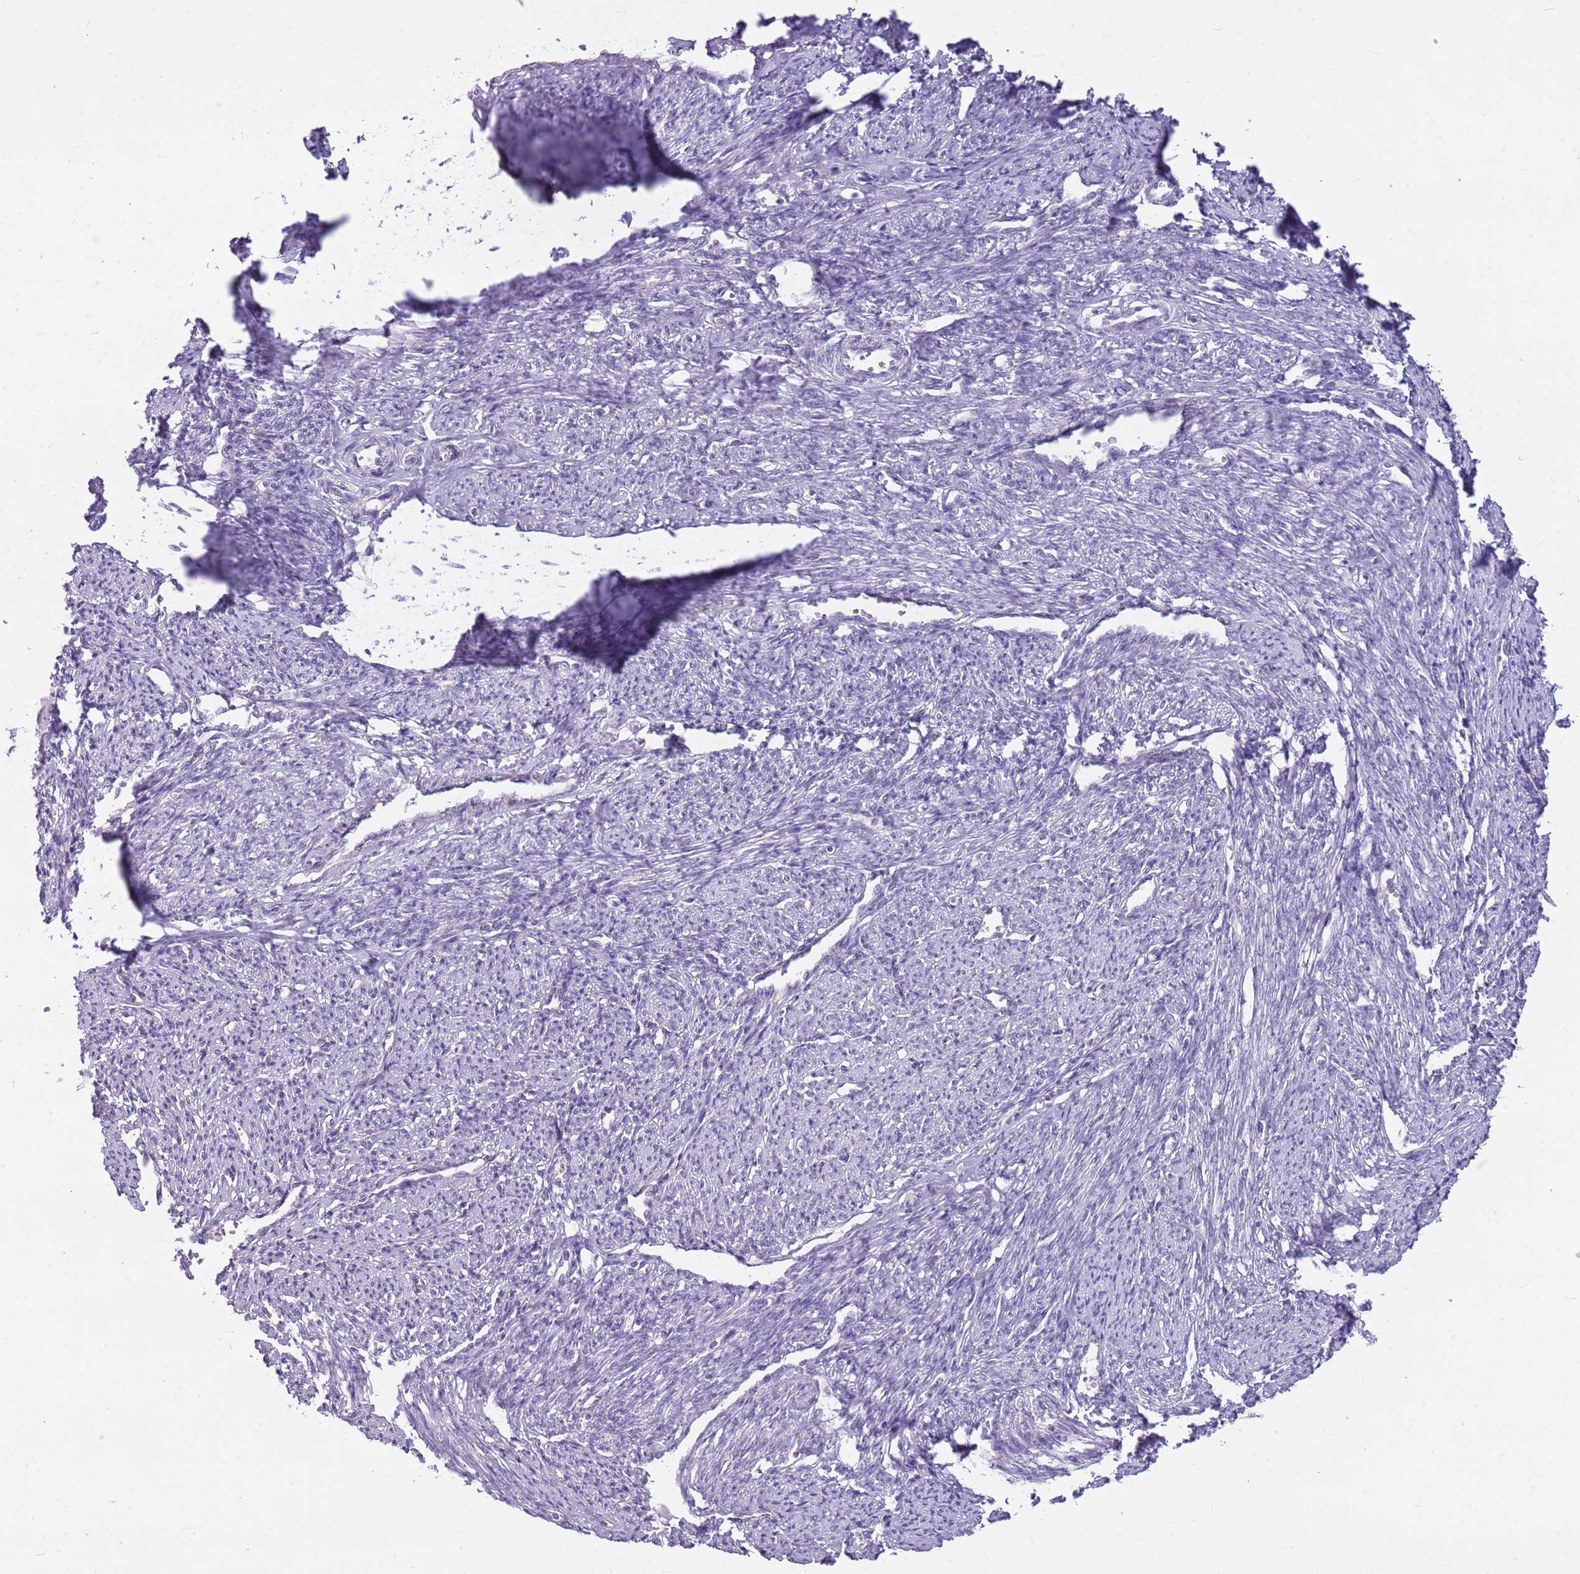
{"staining": {"intensity": "negative", "quantity": "none", "location": "none"}, "tissue": "smooth muscle", "cell_type": "Smooth muscle cells", "image_type": "normal", "snomed": [{"axis": "morphology", "description": "Normal tissue, NOS"}, {"axis": "topography", "description": "Smooth muscle"}, {"axis": "topography", "description": "Uterus"}], "caption": "DAB (3,3'-diaminobenzidine) immunohistochemical staining of unremarkable human smooth muscle displays no significant expression in smooth muscle cells. (Brightfield microscopy of DAB IHC at high magnification).", "gene": "PARP8", "patient": {"sex": "female", "age": 59}}